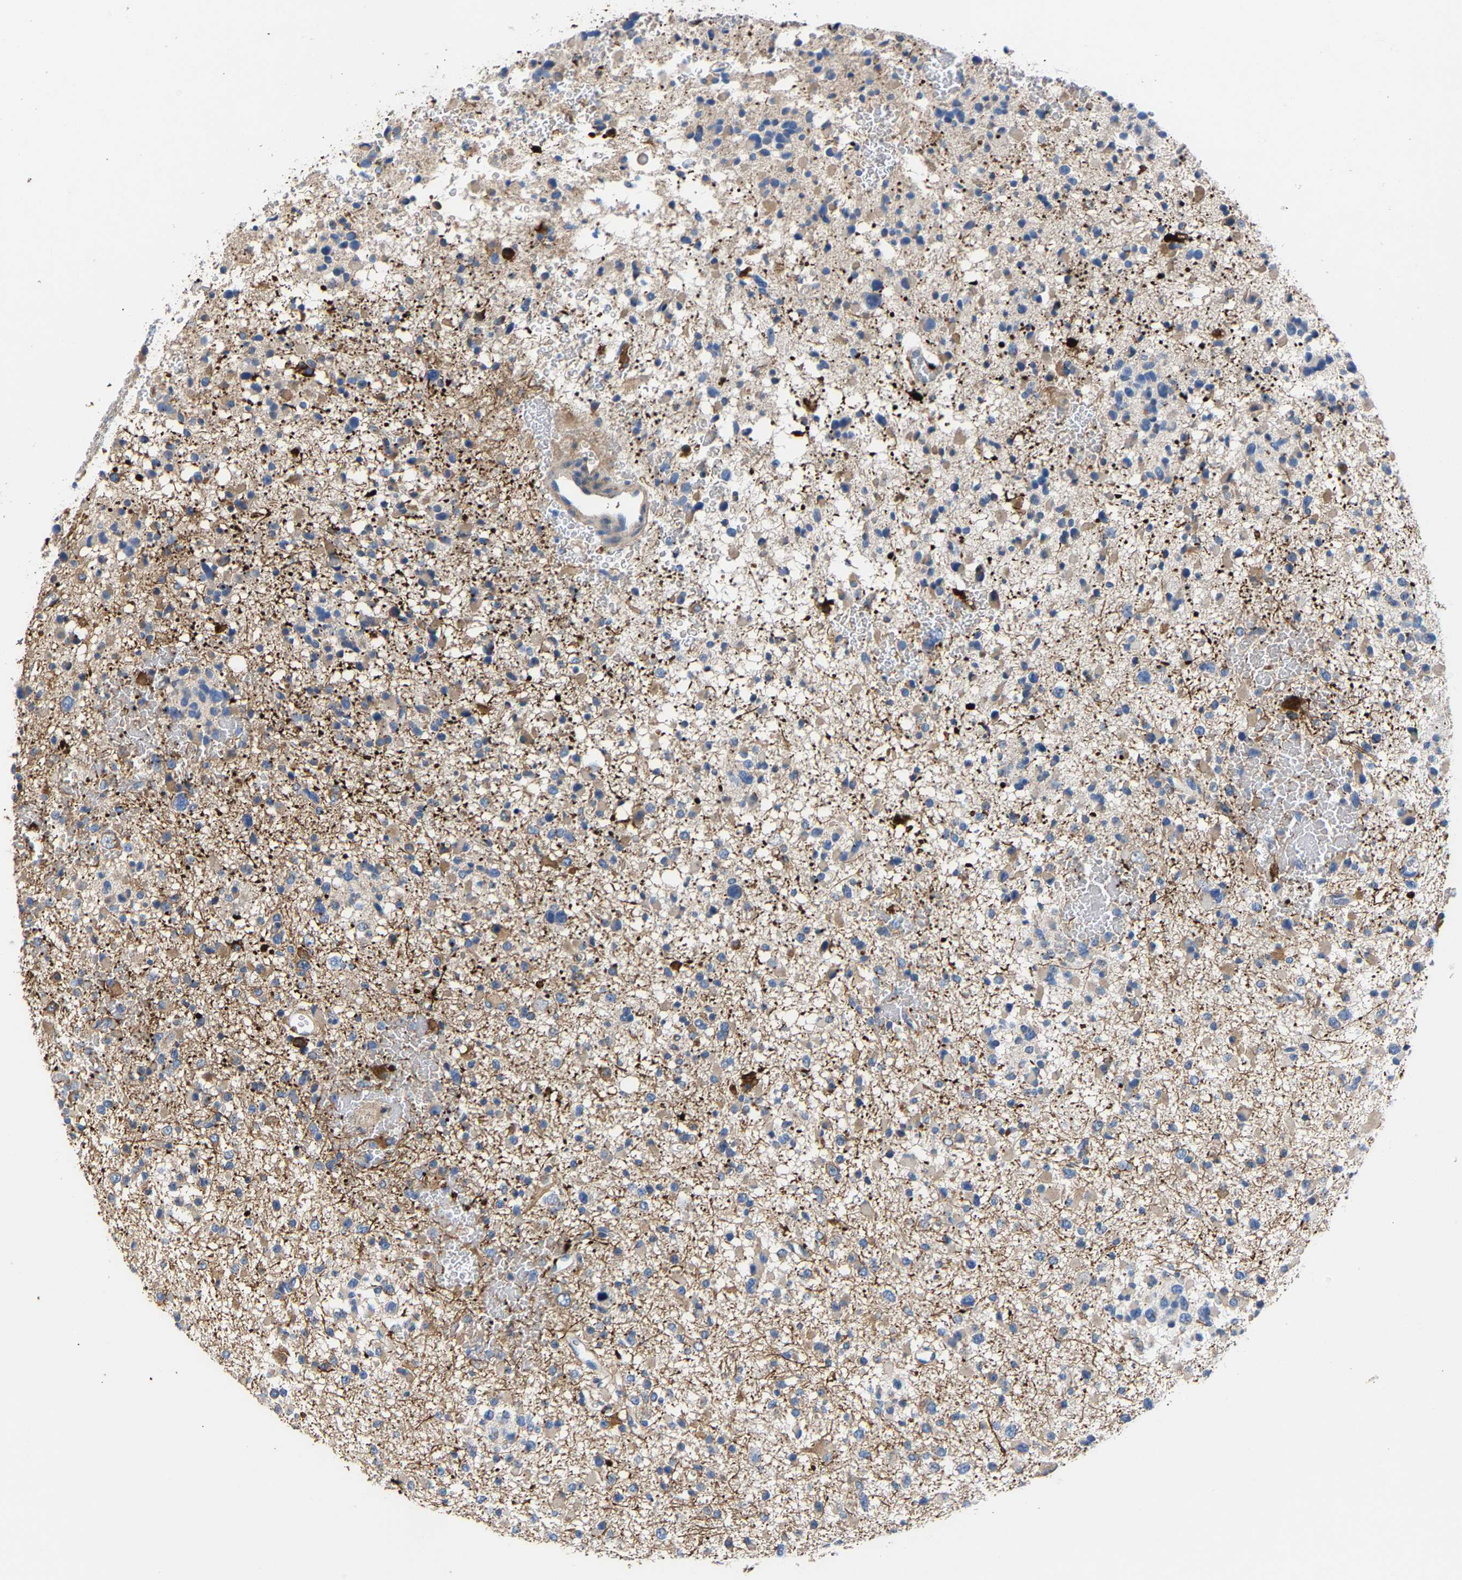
{"staining": {"intensity": "weak", "quantity": "<25%", "location": "cytoplasmic/membranous"}, "tissue": "glioma", "cell_type": "Tumor cells", "image_type": "cancer", "snomed": [{"axis": "morphology", "description": "Glioma, malignant, Low grade"}, {"axis": "topography", "description": "Brain"}], "caption": "Glioma stained for a protein using immunohistochemistry exhibits no expression tumor cells.", "gene": "CCDC171", "patient": {"sex": "female", "age": 22}}